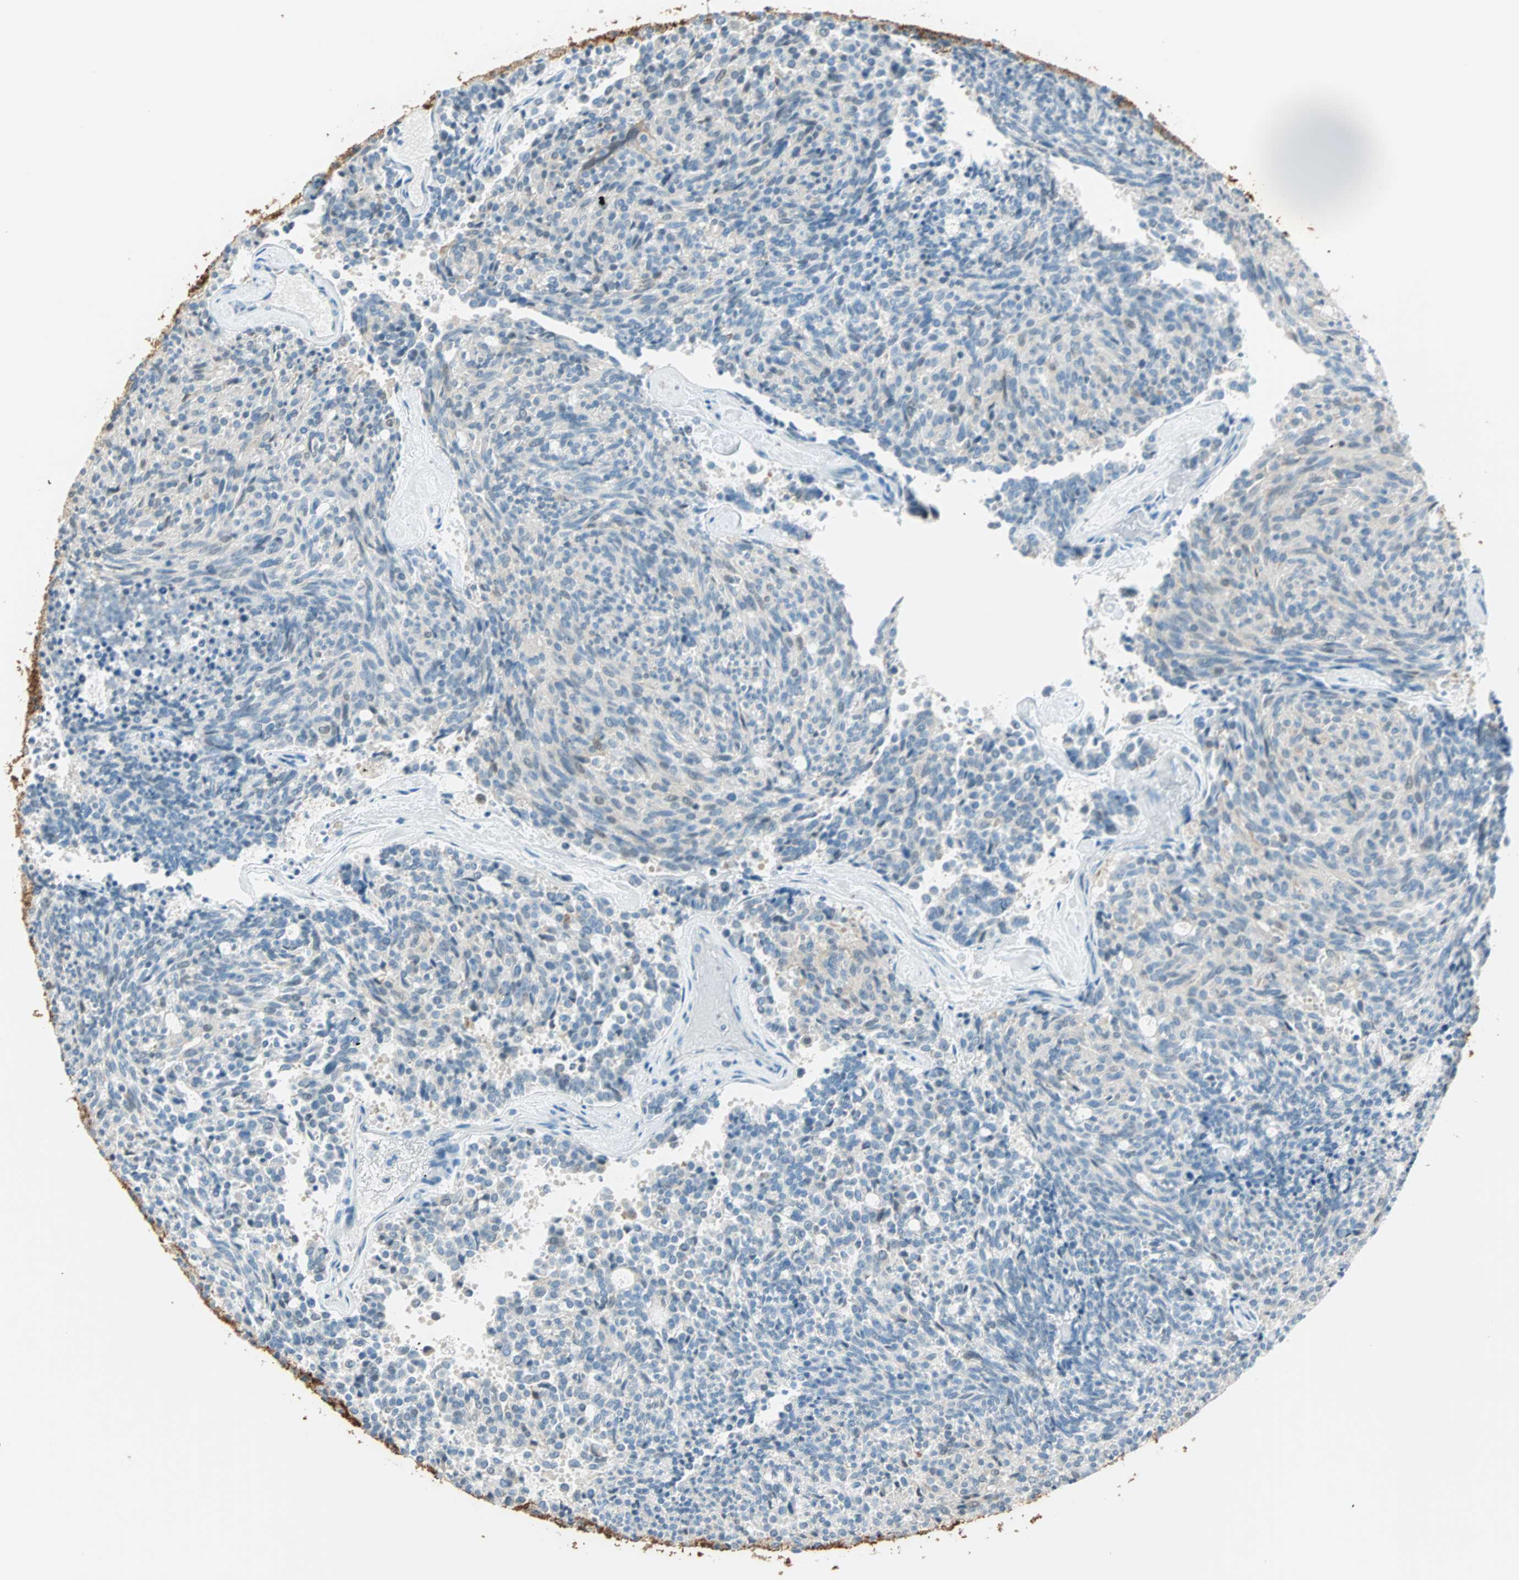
{"staining": {"intensity": "weak", "quantity": "25%-75%", "location": "cytoplasmic/membranous,nuclear"}, "tissue": "carcinoid", "cell_type": "Tumor cells", "image_type": "cancer", "snomed": [{"axis": "morphology", "description": "Carcinoid, malignant, NOS"}, {"axis": "topography", "description": "Pancreas"}], "caption": "Carcinoid was stained to show a protein in brown. There is low levels of weak cytoplasmic/membranous and nuclear expression in approximately 25%-75% of tumor cells.", "gene": "S100A1", "patient": {"sex": "female", "age": 54}}